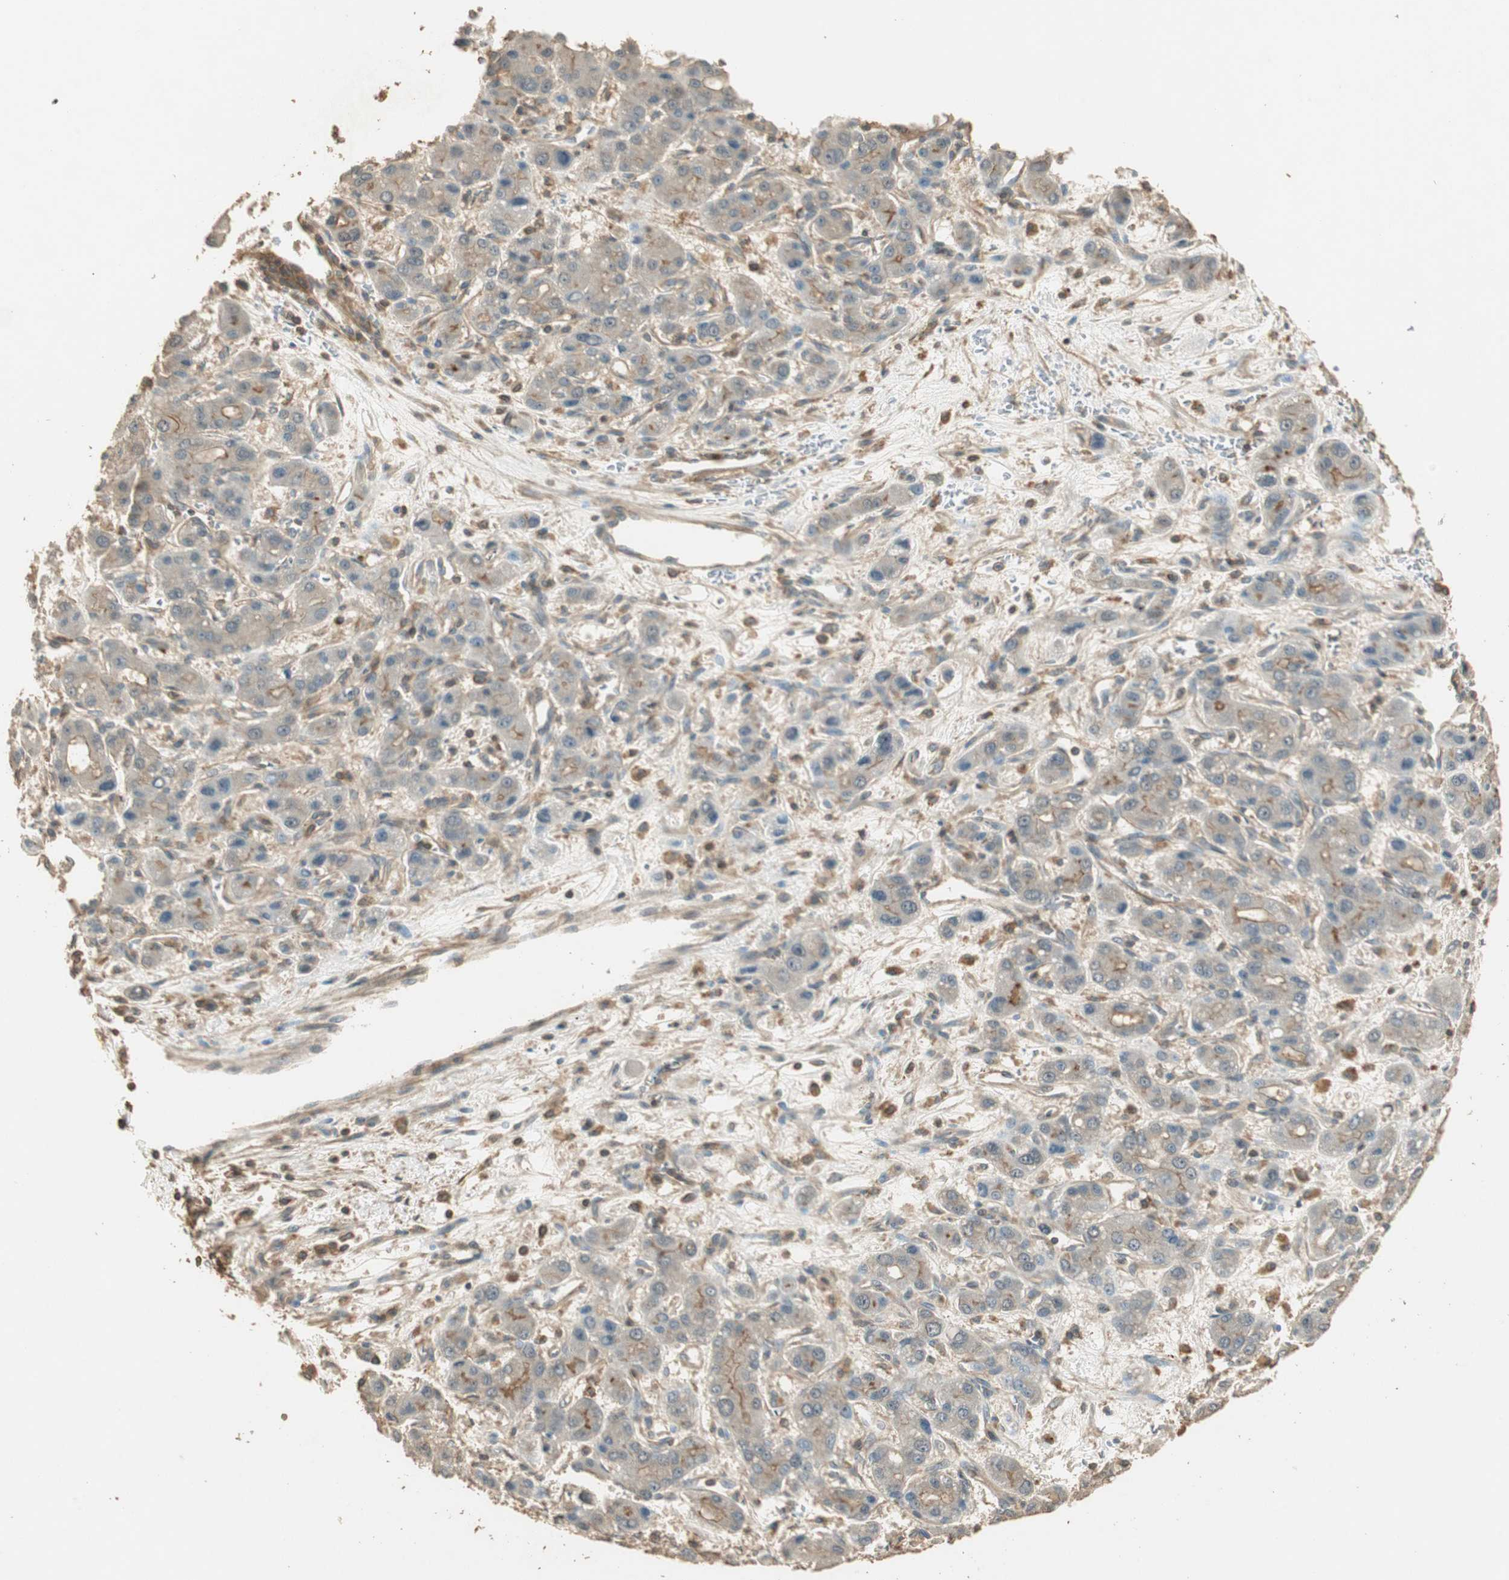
{"staining": {"intensity": "weak", "quantity": "25%-75%", "location": "cytoplasmic/membranous"}, "tissue": "liver cancer", "cell_type": "Tumor cells", "image_type": "cancer", "snomed": [{"axis": "morphology", "description": "Carcinoma, Hepatocellular, NOS"}, {"axis": "topography", "description": "Liver"}], "caption": "Protein expression analysis of human hepatocellular carcinoma (liver) reveals weak cytoplasmic/membranous staining in about 25%-75% of tumor cells.", "gene": "USP2", "patient": {"sex": "male", "age": 55}}